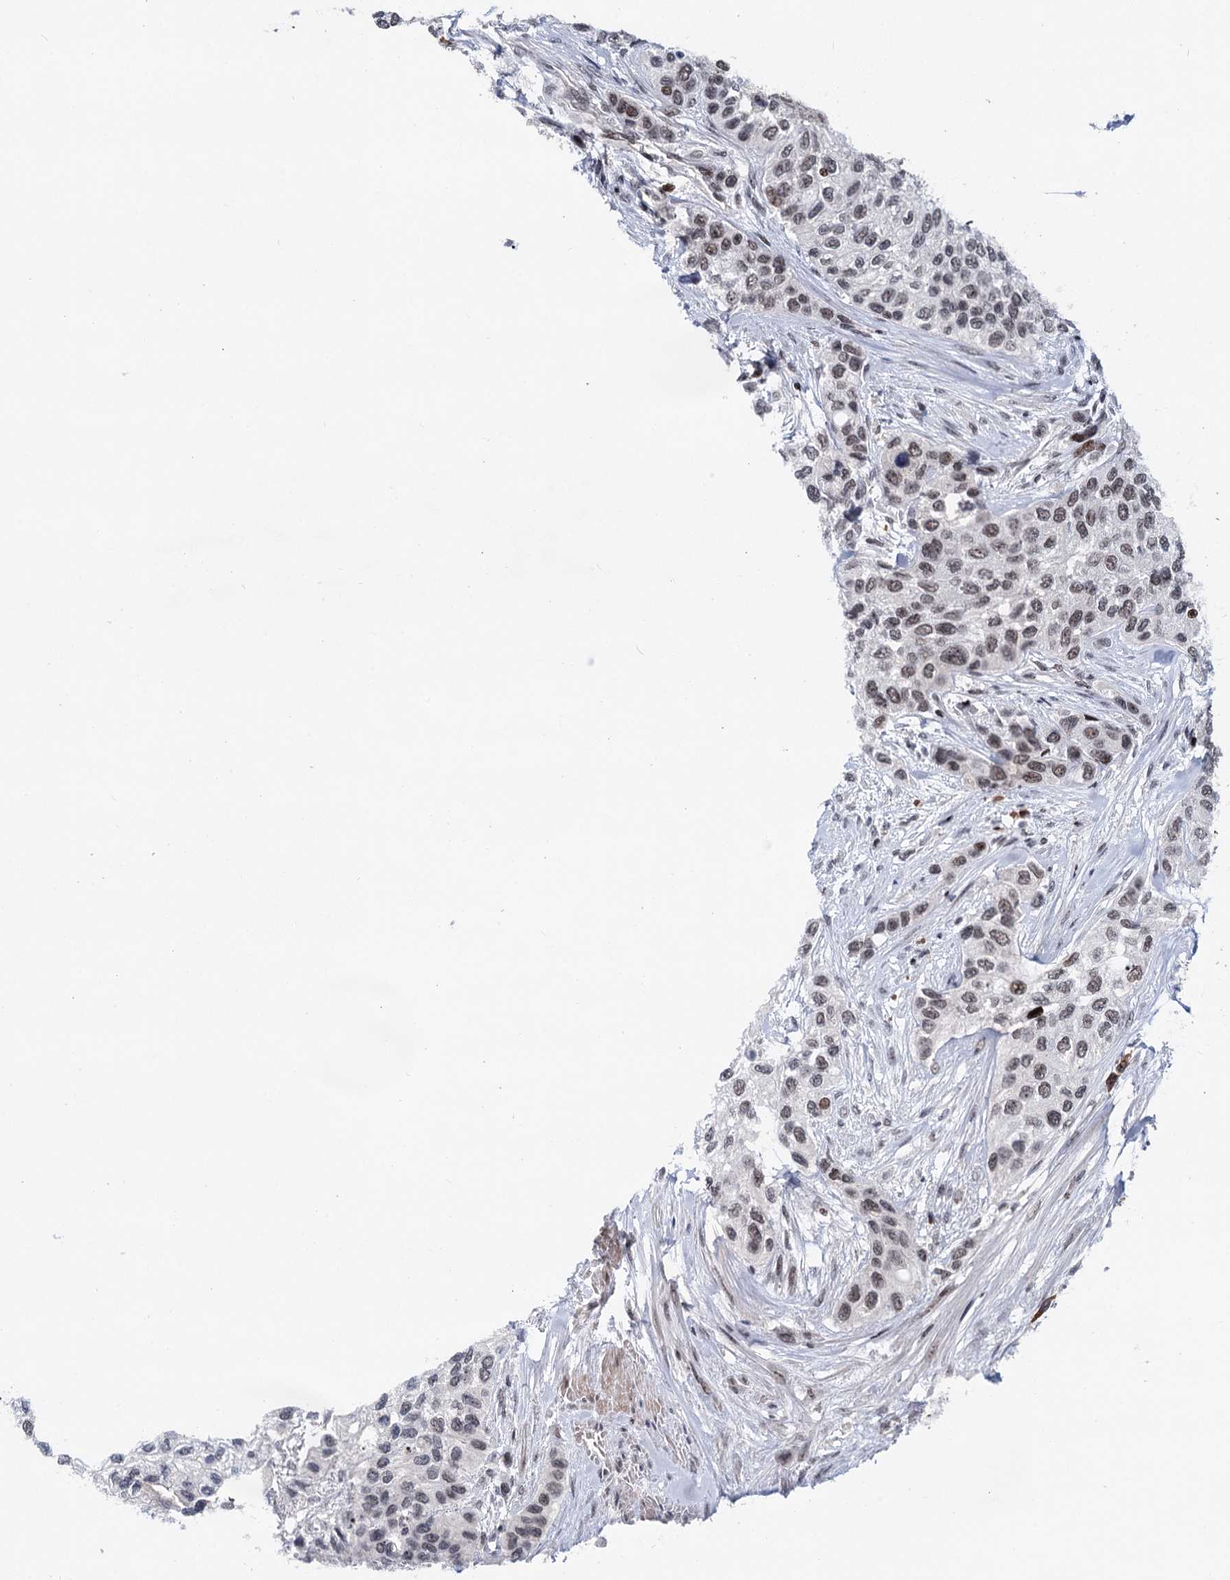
{"staining": {"intensity": "weak", "quantity": "25%-75%", "location": "nuclear"}, "tissue": "urothelial cancer", "cell_type": "Tumor cells", "image_type": "cancer", "snomed": [{"axis": "morphology", "description": "Normal tissue, NOS"}, {"axis": "morphology", "description": "Urothelial carcinoma, High grade"}, {"axis": "topography", "description": "Vascular tissue"}, {"axis": "topography", "description": "Urinary bladder"}], "caption": "Brown immunohistochemical staining in urothelial cancer demonstrates weak nuclear staining in approximately 25%-75% of tumor cells. (Brightfield microscopy of DAB IHC at high magnification).", "gene": "ZCCHC10", "patient": {"sex": "female", "age": 56}}